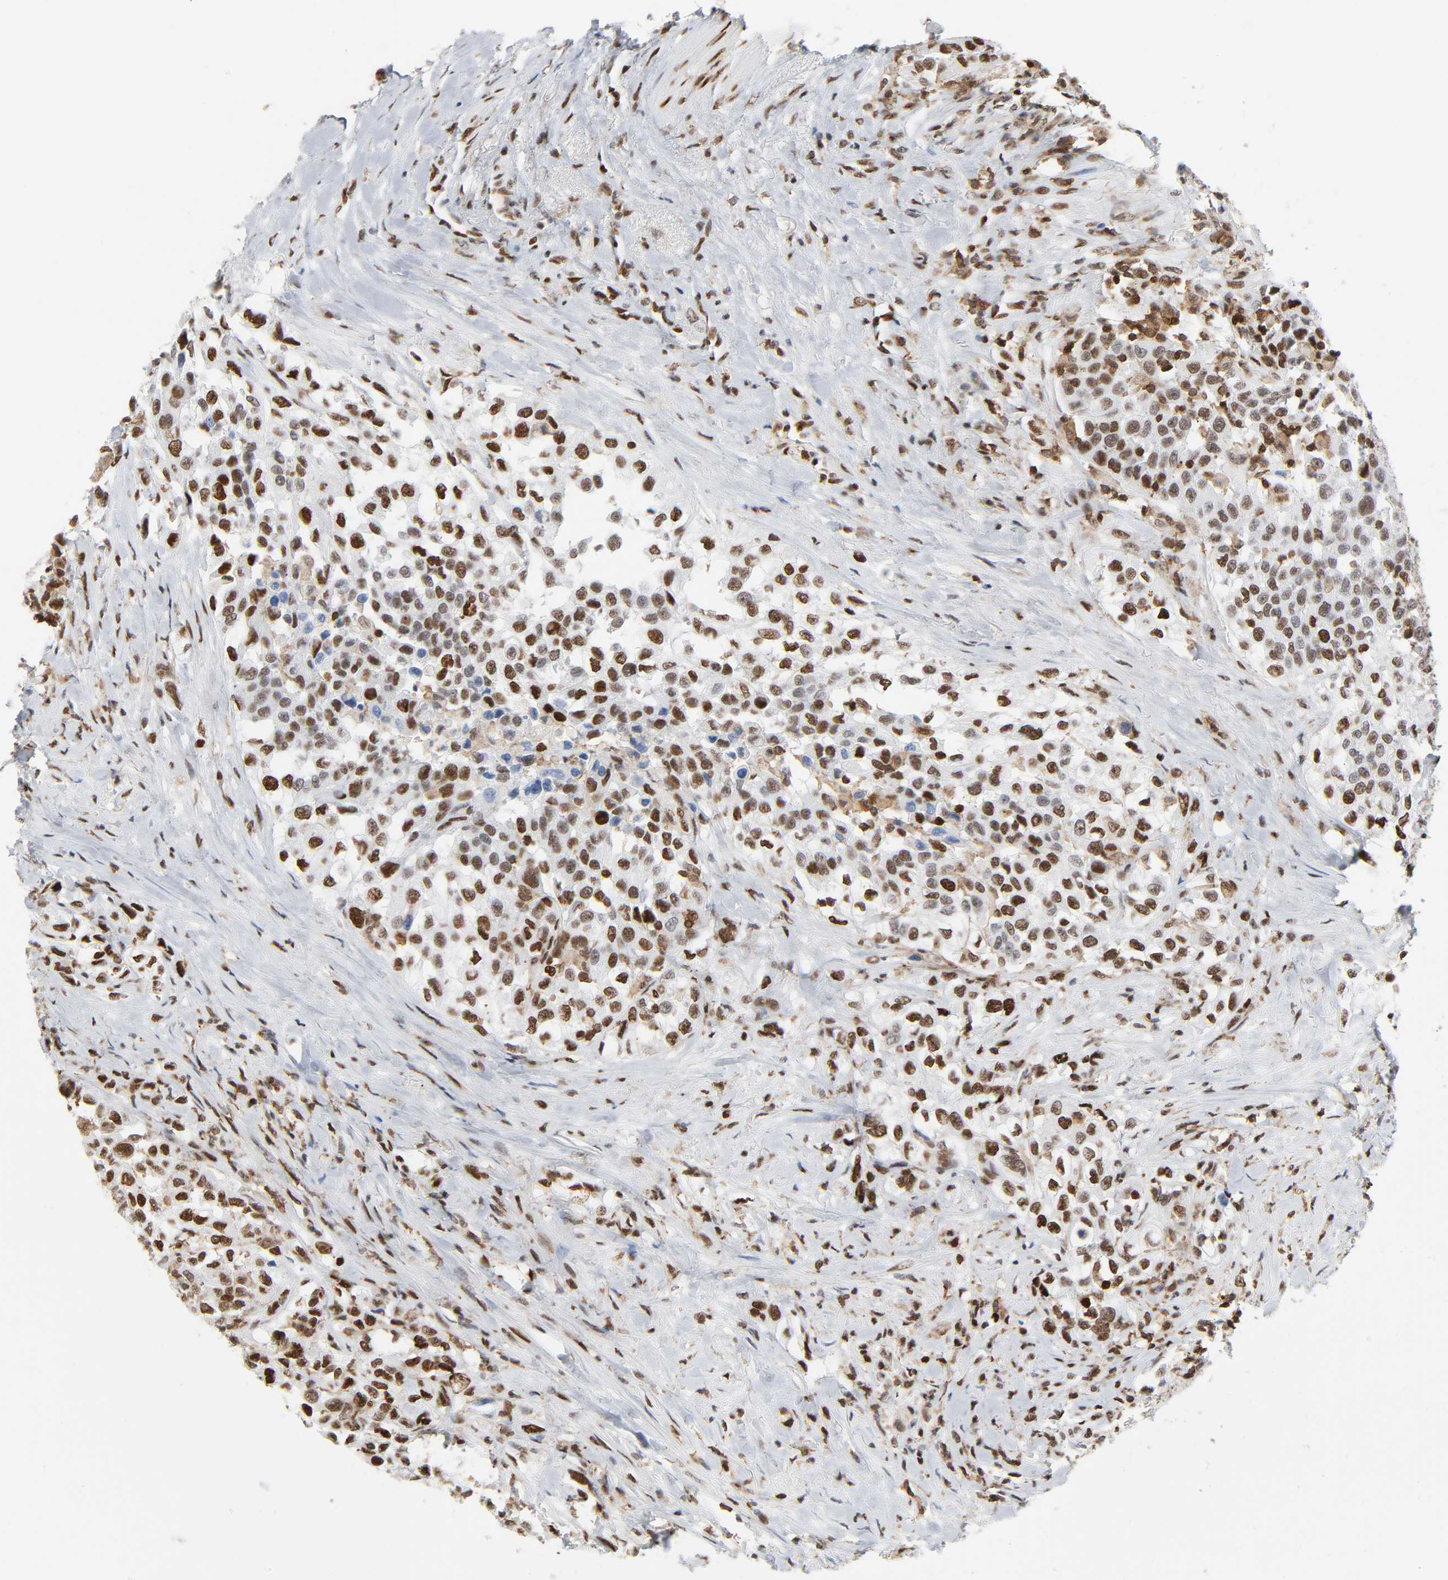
{"staining": {"intensity": "moderate", "quantity": ">75%", "location": "nuclear"}, "tissue": "urothelial cancer", "cell_type": "Tumor cells", "image_type": "cancer", "snomed": [{"axis": "morphology", "description": "Urothelial carcinoma, High grade"}, {"axis": "topography", "description": "Urinary bladder"}], "caption": "Urothelial carcinoma (high-grade) tissue shows moderate nuclear staining in about >75% of tumor cells", "gene": "WAS", "patient": {"sex": "female", "age": 80}}